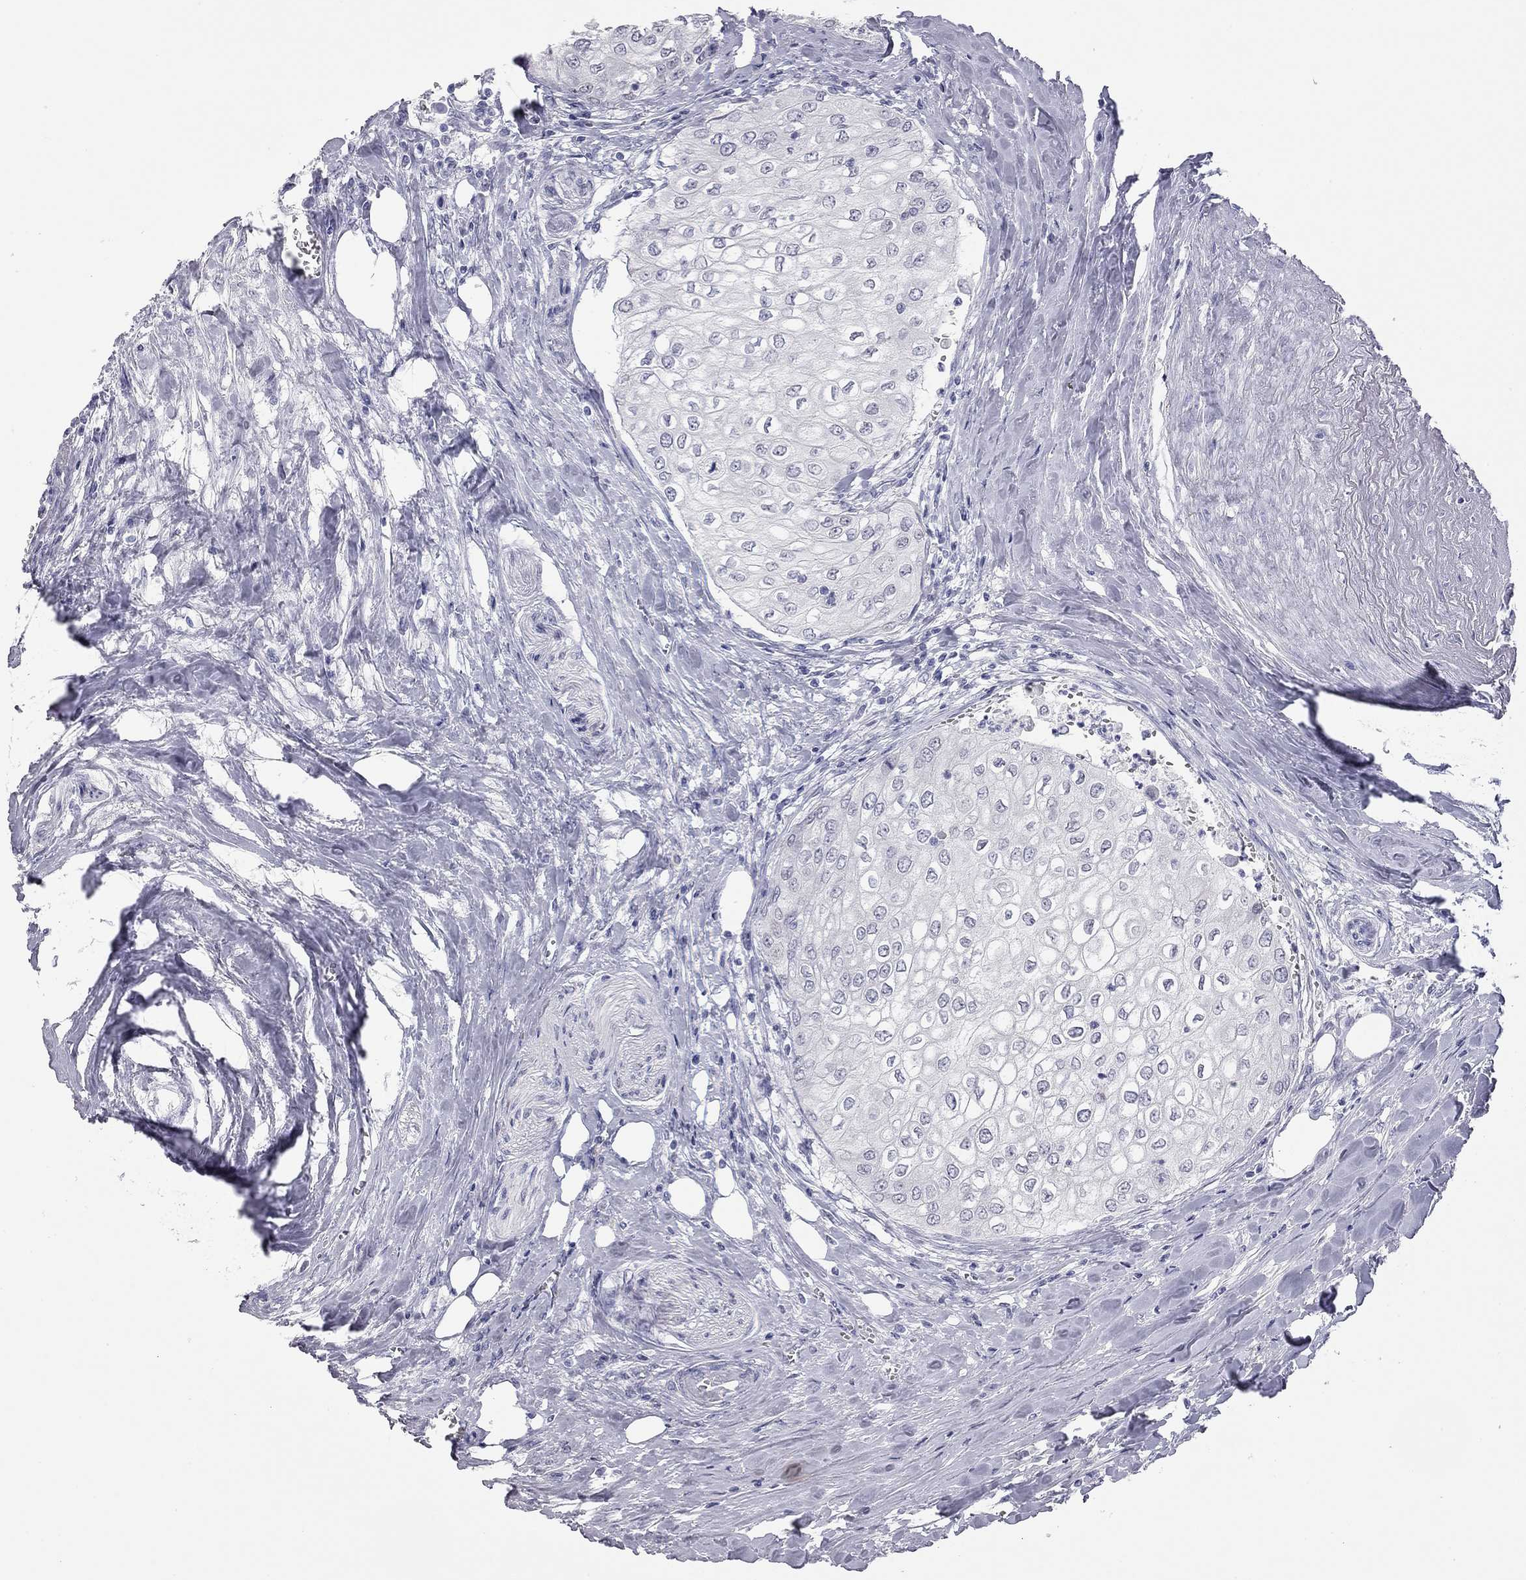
{"staining": {"intensity": "negative", "quantity": "none", "location": "none"}, "tissue": "urothelial cancer", "cell_type": "Tumor cells", "image_type": "cancer", "snomed": [{"axis": "morphology", "description": "Urothelial carcinoma, High grade"}, {"axis": "topography", "description": "Urinary bladder"}], "caption": "A high-resolution histopathology image shows immunohistochemistry staining of urothelial cancer, which reveals no significant positivity in tumor cells.", "gene": "AK8", "patient": {"sex": "male", "age": 62}}